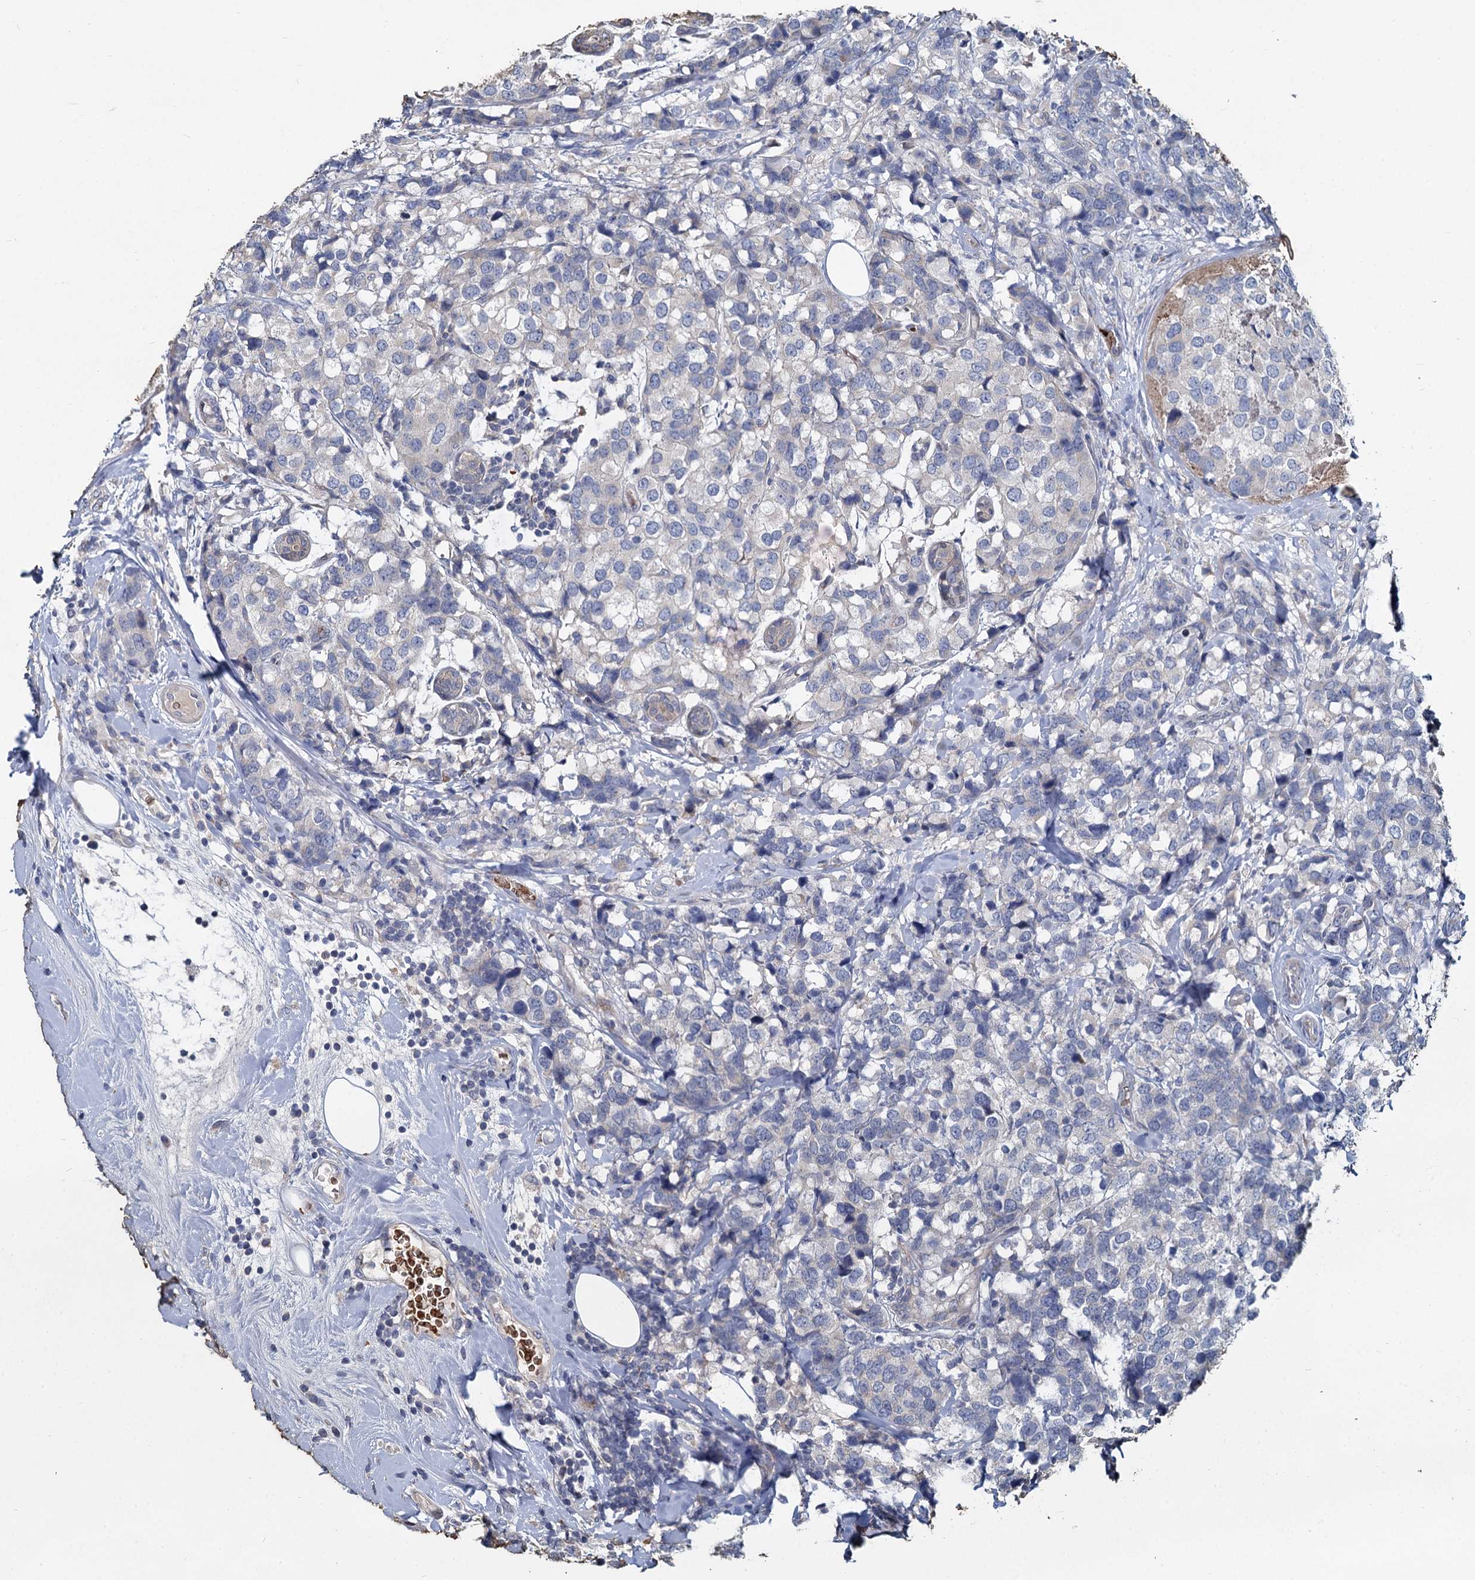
{"staining": {"intensity": "negative", "quantity": "none", "location": "none"}, "tissue": "breast cancer", "cell_type": "Tumor cells", "image_type": "cancer", "snomed": [{"axis": "morphology", "description": "Lobular carcinoma"}, {"axis": "topography", "description": "Breast"}], "caption": "DAB immunohistochemical staining of human breast lobular carcinoma exhibits no significant staining in tumor cells.", "gene": "TCTN2", "patient": {"sex": "female", "age": 59}}